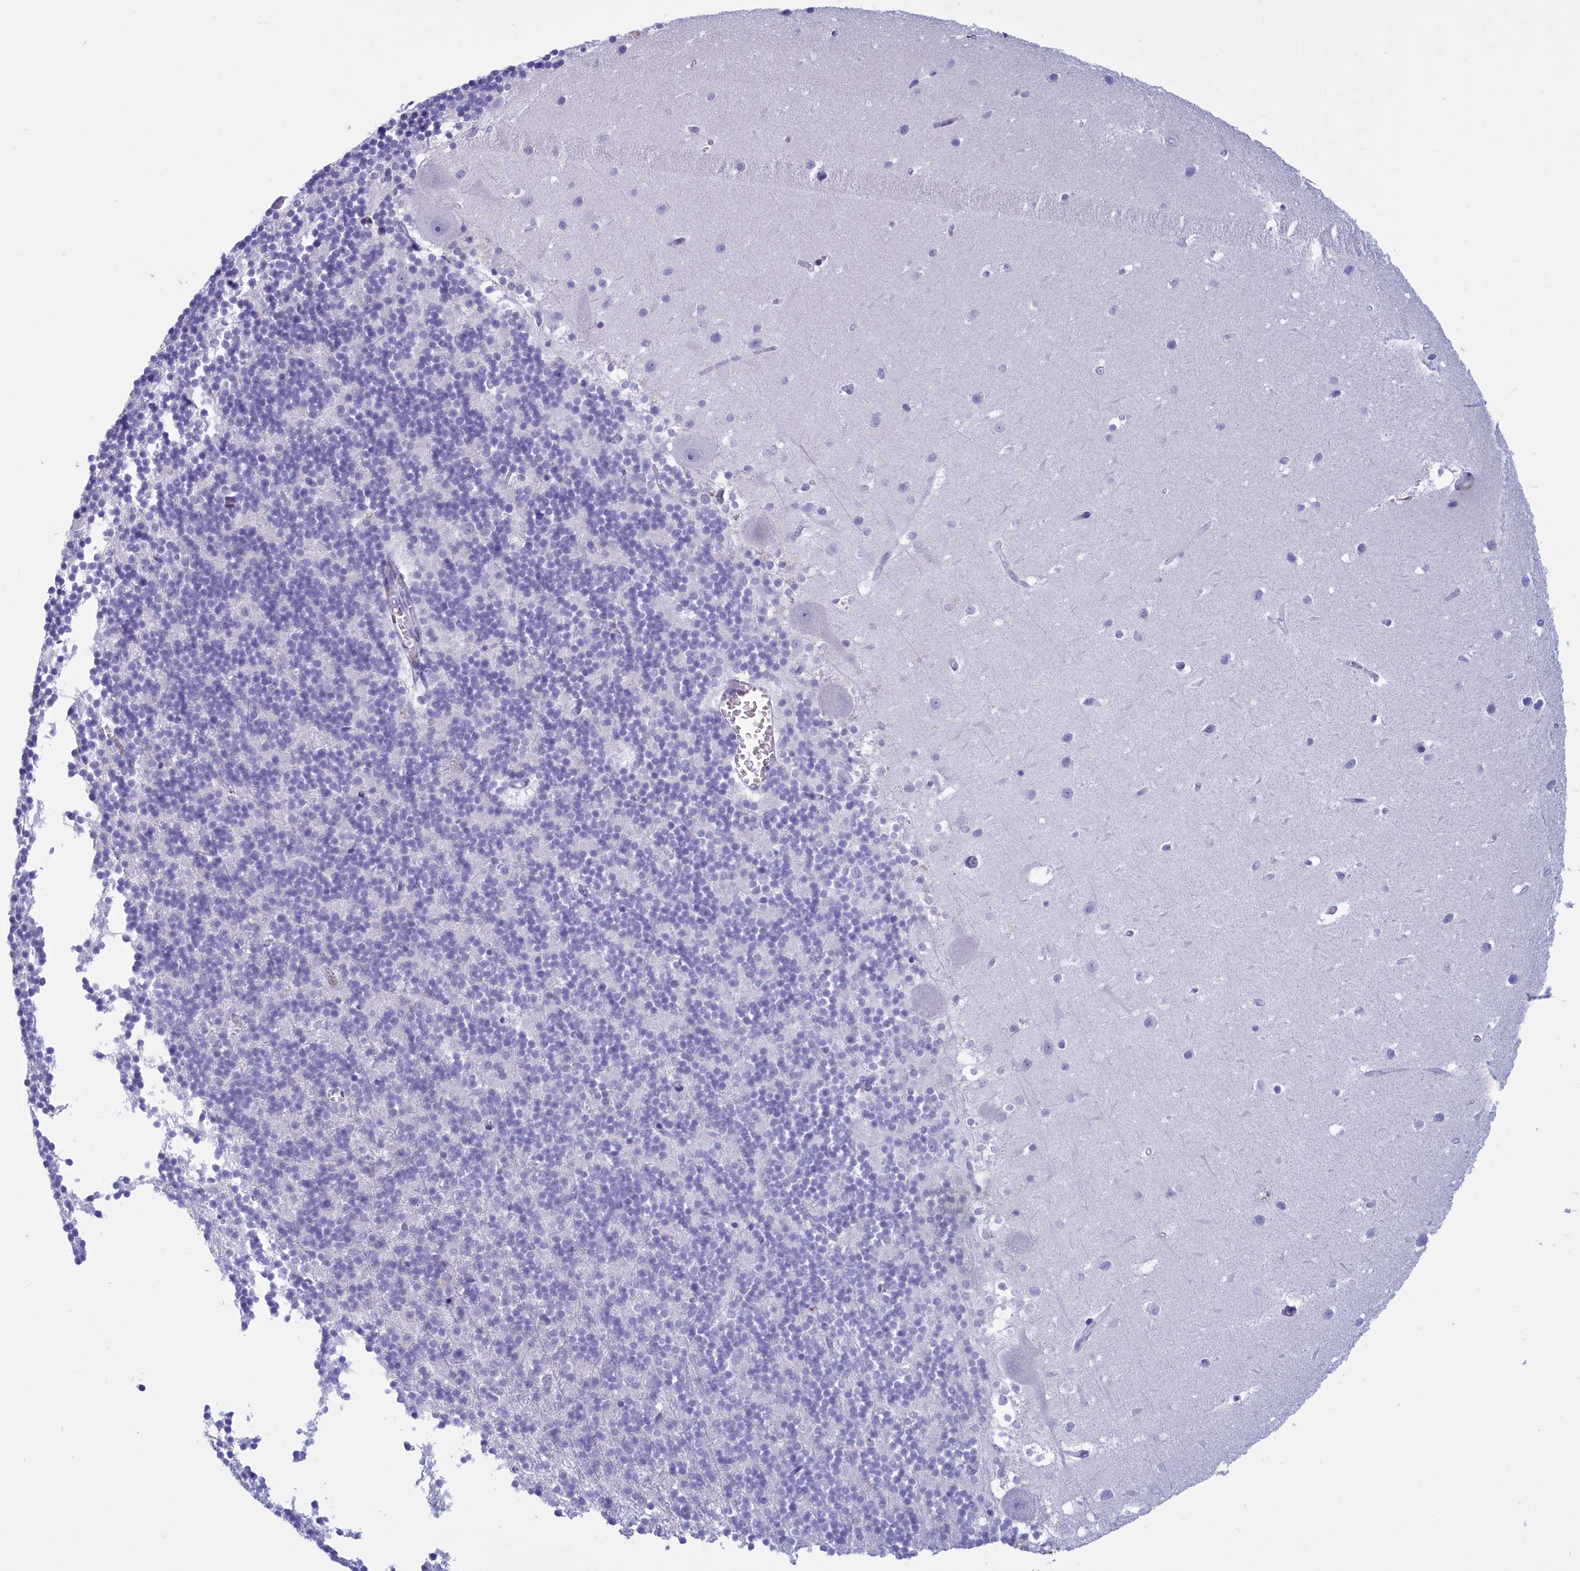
{"staining": {"intensity": "negative", "quantity": "none", "location": "none"}, "tissue": "cerebellum", "cell_type": "Cells in granular layer", "image_type": "normal", "snomed": [{"axis": "morphology", "description": "Normal tissue, NOS"}, {"axis": "topography", "description": "Cerebellum"}], "caption": "Protein analysis of unremarkable cerebellum demonstrates no significant positivity in cells in granular layer. (Stains: DAB (3,3'-diaminobenzidine) immunohistochemistry with hematoxylin counter stain, Microscopy: brightfield microscopy at high magnification).", "gene": "GAPDHS", "patient": {"sex": "male", "age": 54}}